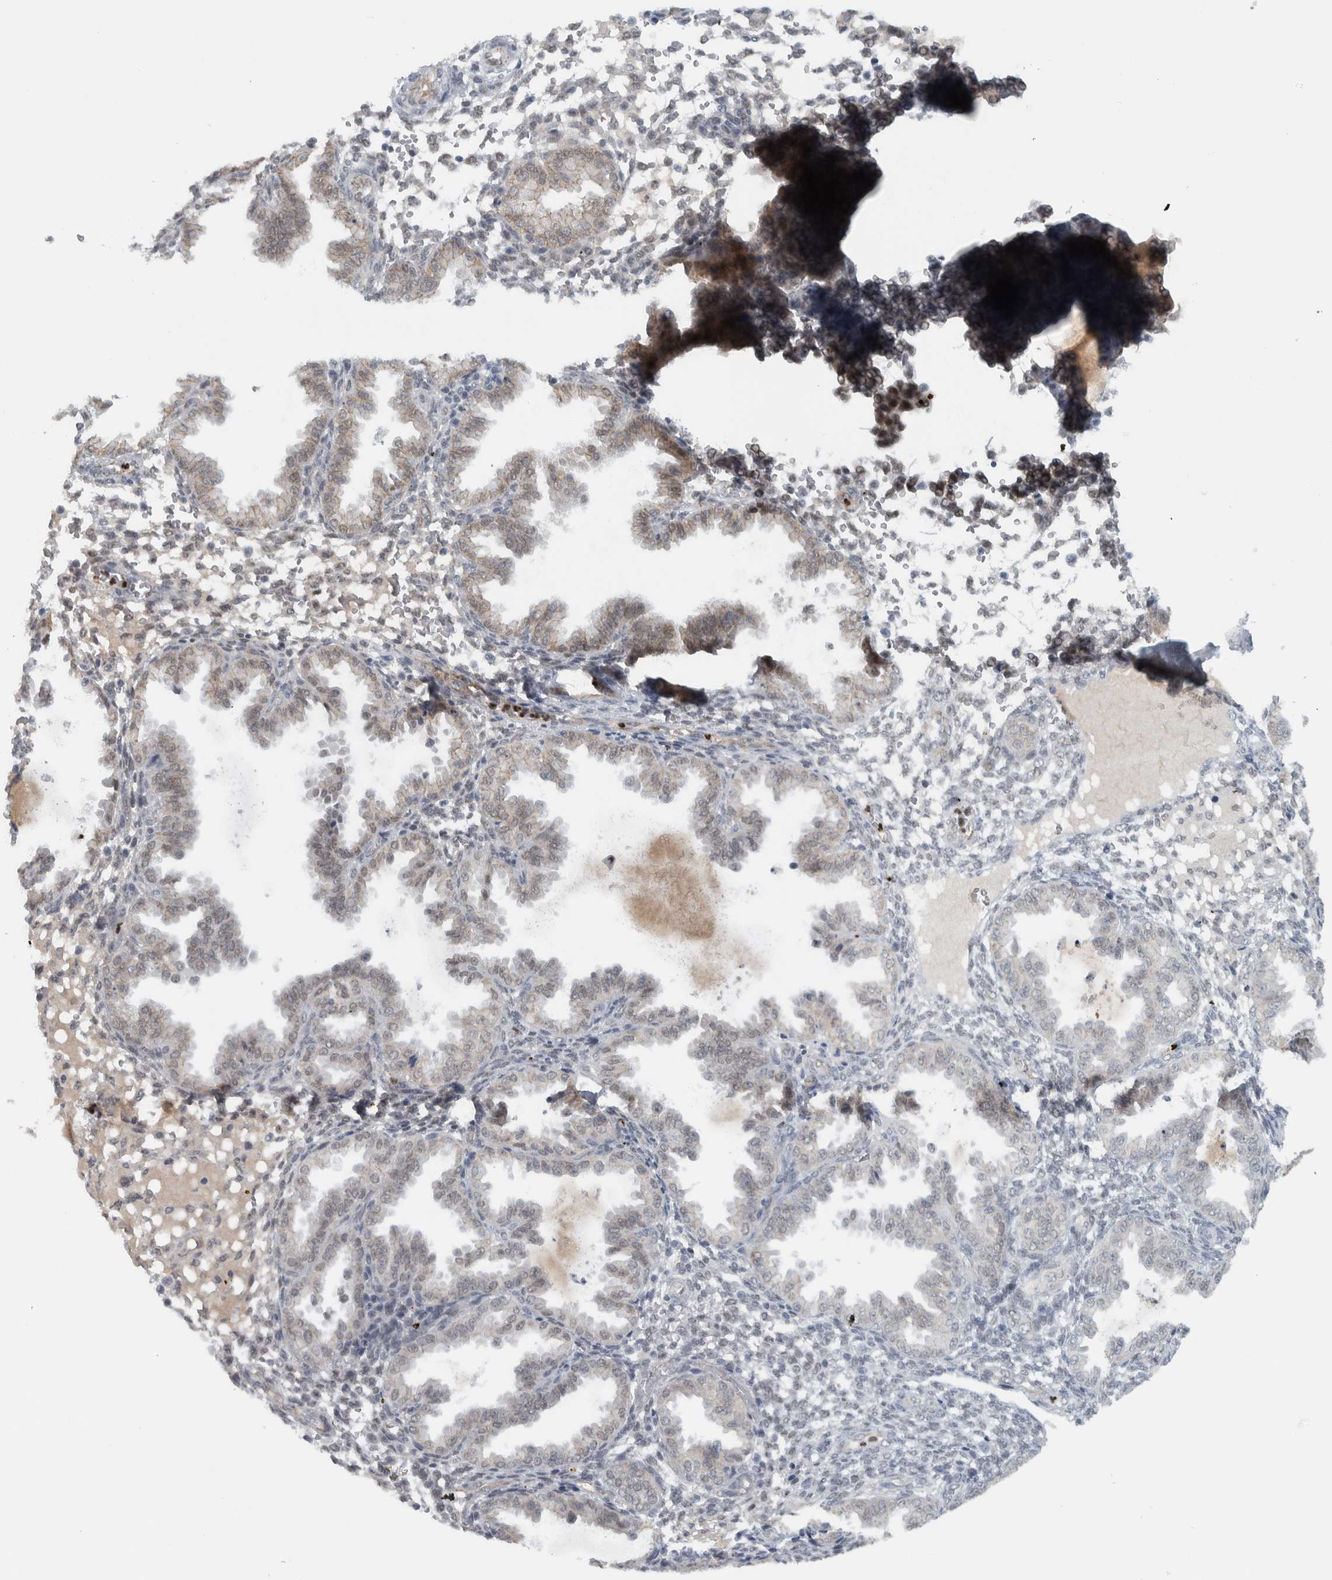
{"staining": {"intensity": "negative", "quantity": "none", "location": "none"}, "tissue": "endometrium", "cell_type": "Cells in endometrial stroma", "image_type": "normal", "snomed": [{"axis": "morphology", "description": "Normal tissue, NOS"}, {"axis": "topography", "description": "Endometrium"}], "caption": "Immunohistochemistry (IHC) photomicrograph of normal endometrium: endometrium stained with DAB exhibits no significant protein expression in cells in endometrial stroma. (DAB IHC with hematoxylin counter stain).", "gene": "ADPRM", "patient": {"sex": "female", "age": 33}}